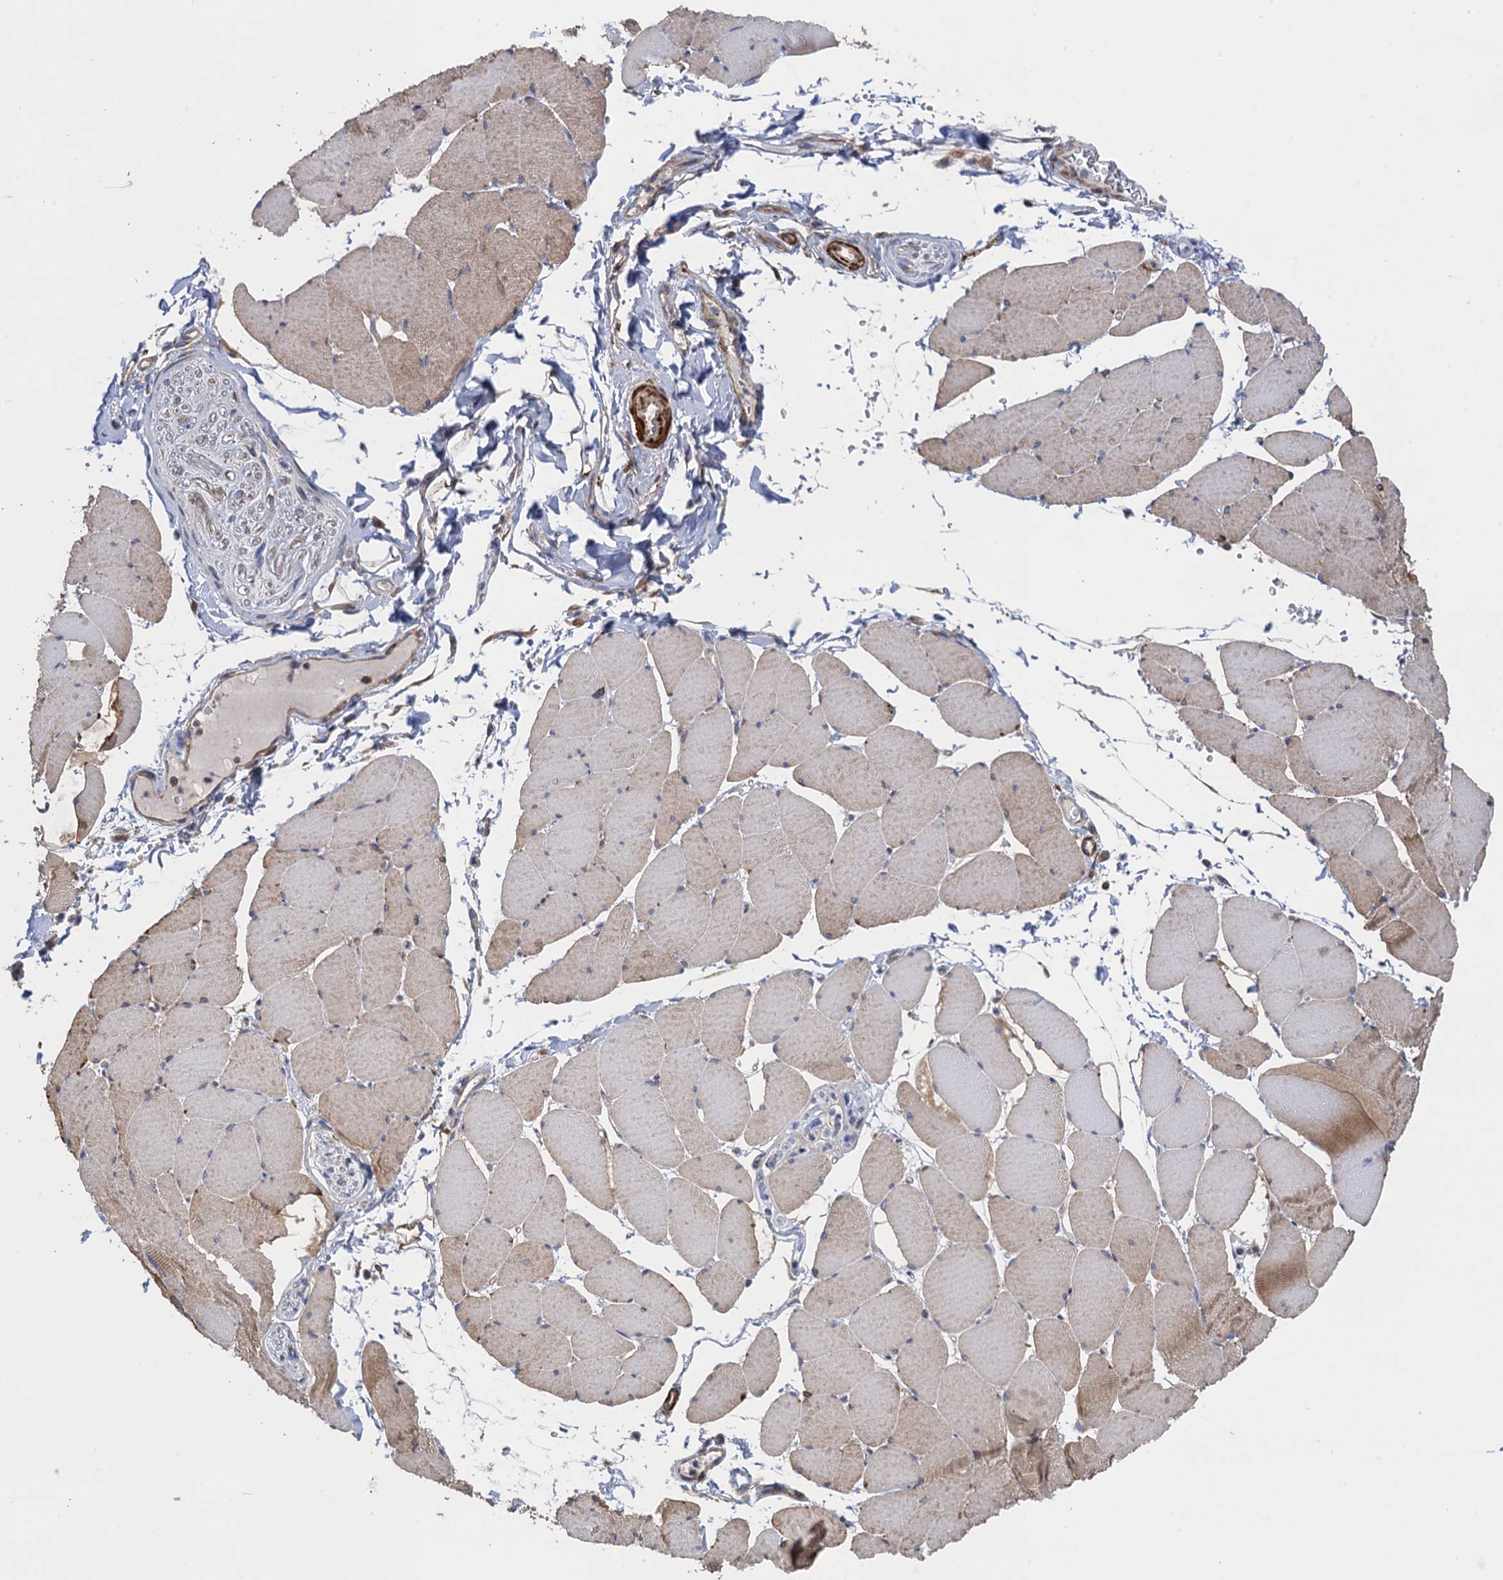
{"staining": {"intensity": "weak", "quantity": "25%-75%", "location": "cytoplasmic/membranous"}, "tissue": "skeletal muscle", "cell_type": "Myocytes", "image_type": "normal", "snomed": [{"axis": "morphology", "description": "Normal tissue, NOS"}, {"axis": "topography", "description": "Skeletal muscle"}, {"axis": "topography", "description": "Head-Neck"}], "caption": "Unremarkable skeletal muscle was stained to show a protein in brown. There is low levels of weak cytoplasmic/membranous expression in approximately 25%-75% of myocytes. The staining is performed using DAB brown chromogen to label protein expression. The nuclei are counter-stained blue using hematoxylin.", "gene": "WDR88", "patient": {"sex": "male", "age": 66}}